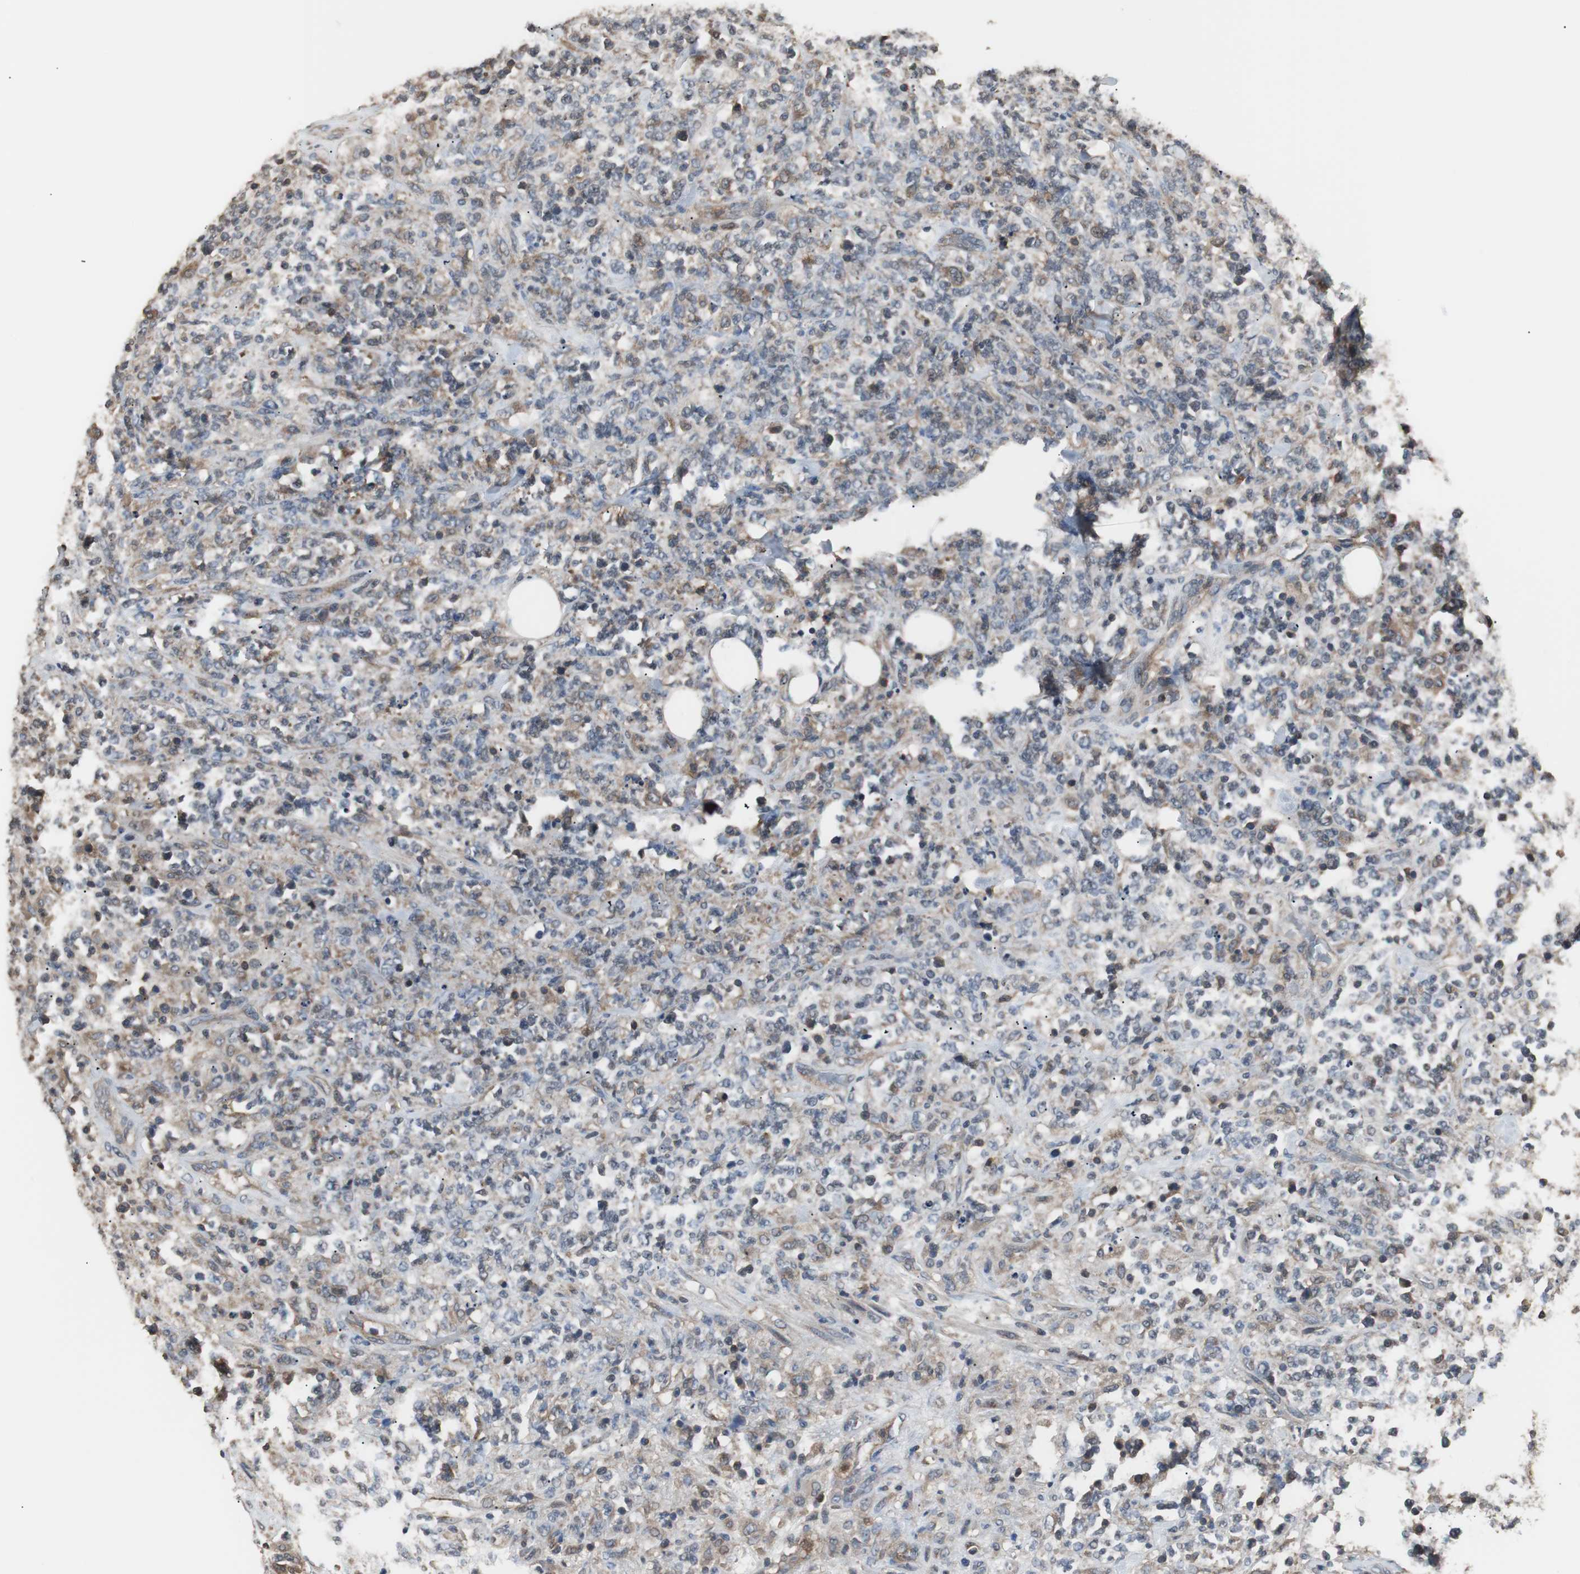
{"staining": {"intensity": "weak", "quantity": "<25%", "location": "cytoplasmic/membranous"}, "tissue": "lymphoma", "cell_type": "Tumor cells", "image_type": "cancer", "snomed": [{"axis": "morphology", "description": "Malignant lymphoma, non-Hodgkin's type, High grade"}, {"axis": "topography", "description": "Soft tissue"}], "caption": "This is a histopathology image of immunohistochemistry (IHC) staining of lymphoma, which shows no expression in tumor cells.", "gene": "CAPNS1", "patient": {"sex": "male", "age": 18}}